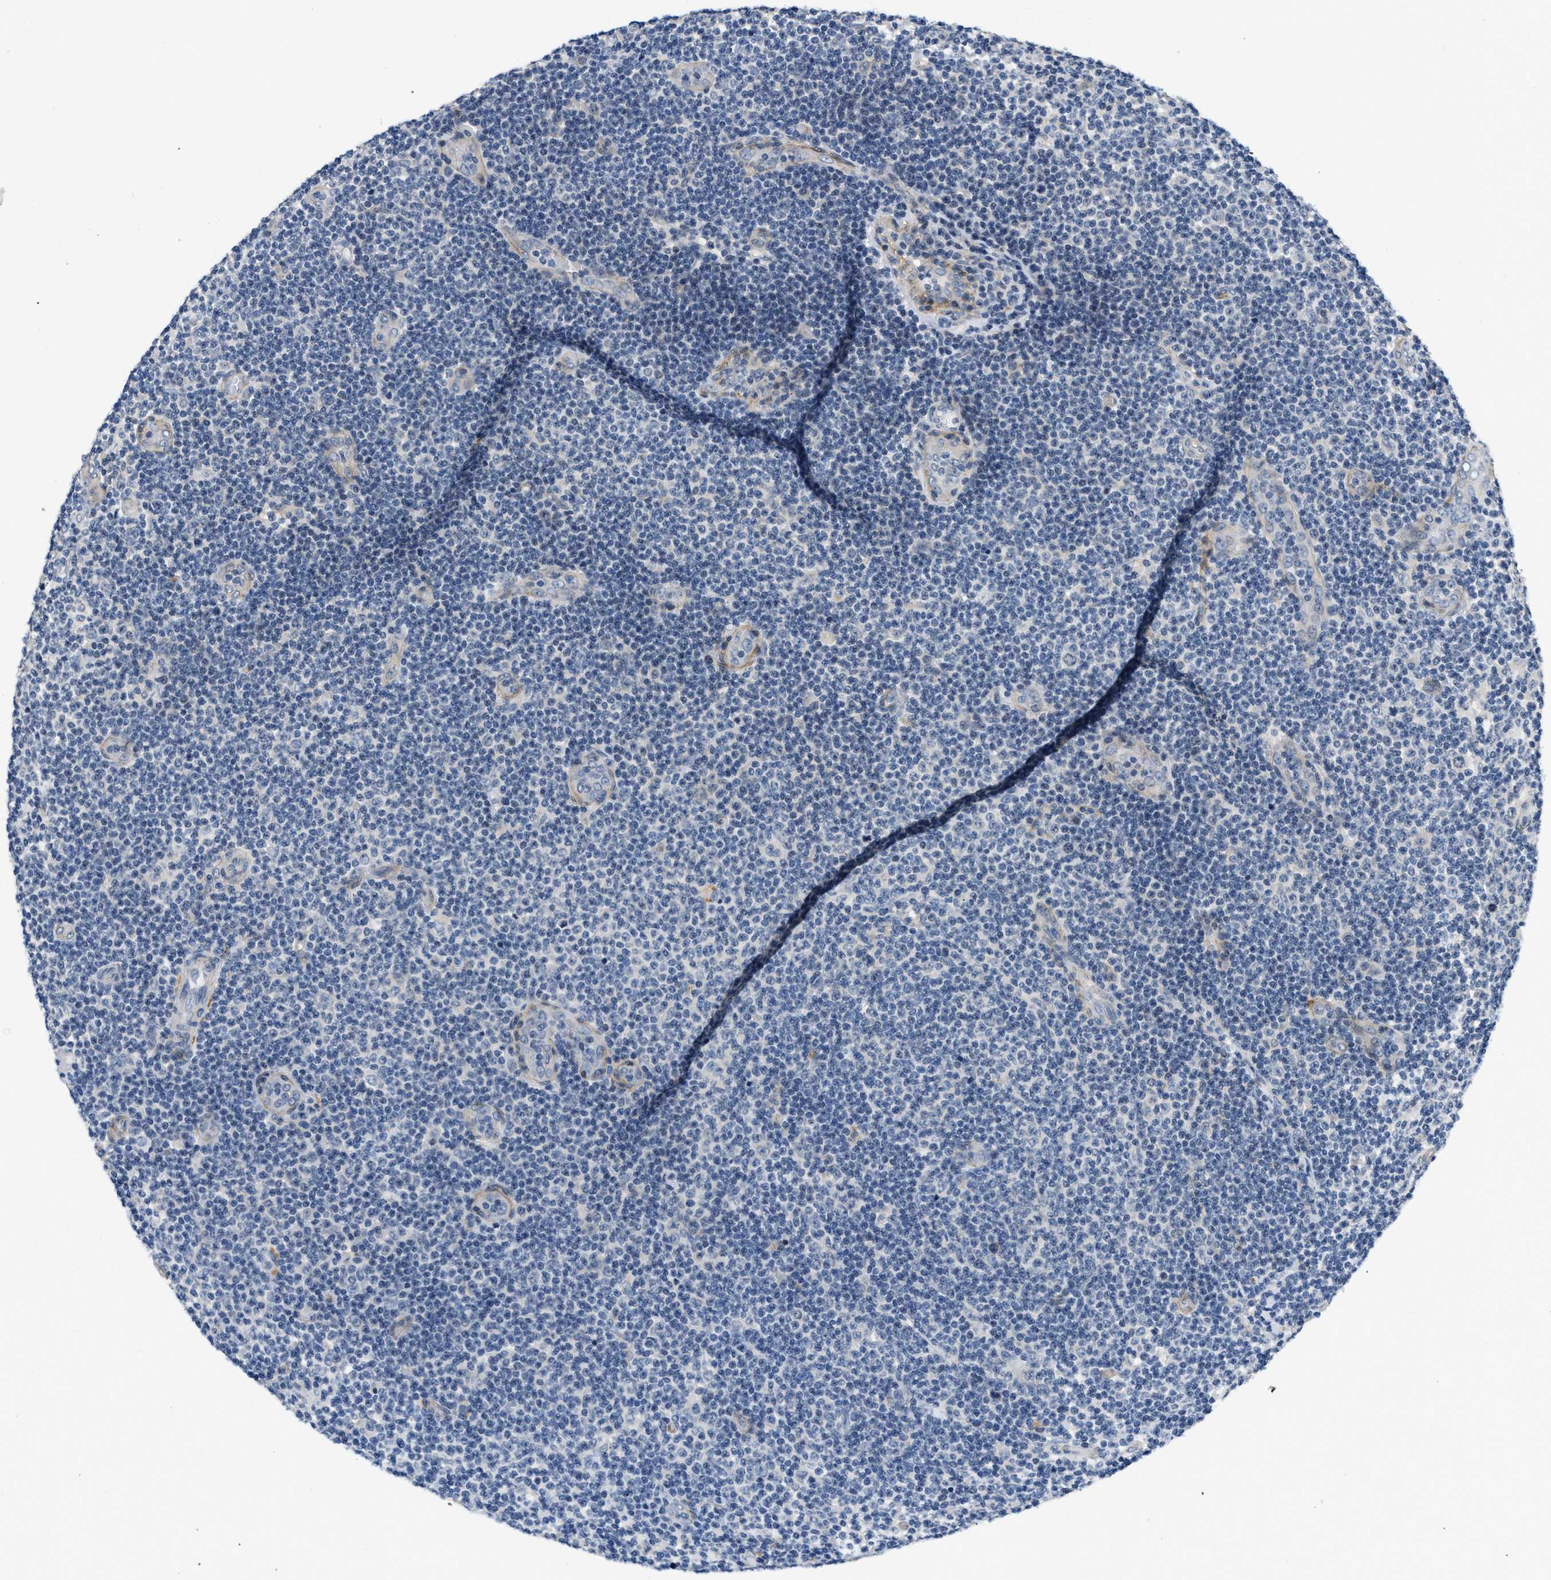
{"staining": {"intensity": "negative", "quantity": "none", "location": "none"}, "tissue": "lymphoma", "cell_type": "Tumor cells", "image_type": "cancer", "snomed": [{"axis": "morphology", "description": "Malignant lymphoma, non-Hodgkin's type, Low grade"}, {"axis": "topography", "description": "Lymph node"}], "caption": "The IHC micrograph has no significant positivity in tumor cells of lymphoma tissue. Nuclei are stained in blue.", "gene": "PDGFRA", "patient": {"sex": "male", "age": 83}}